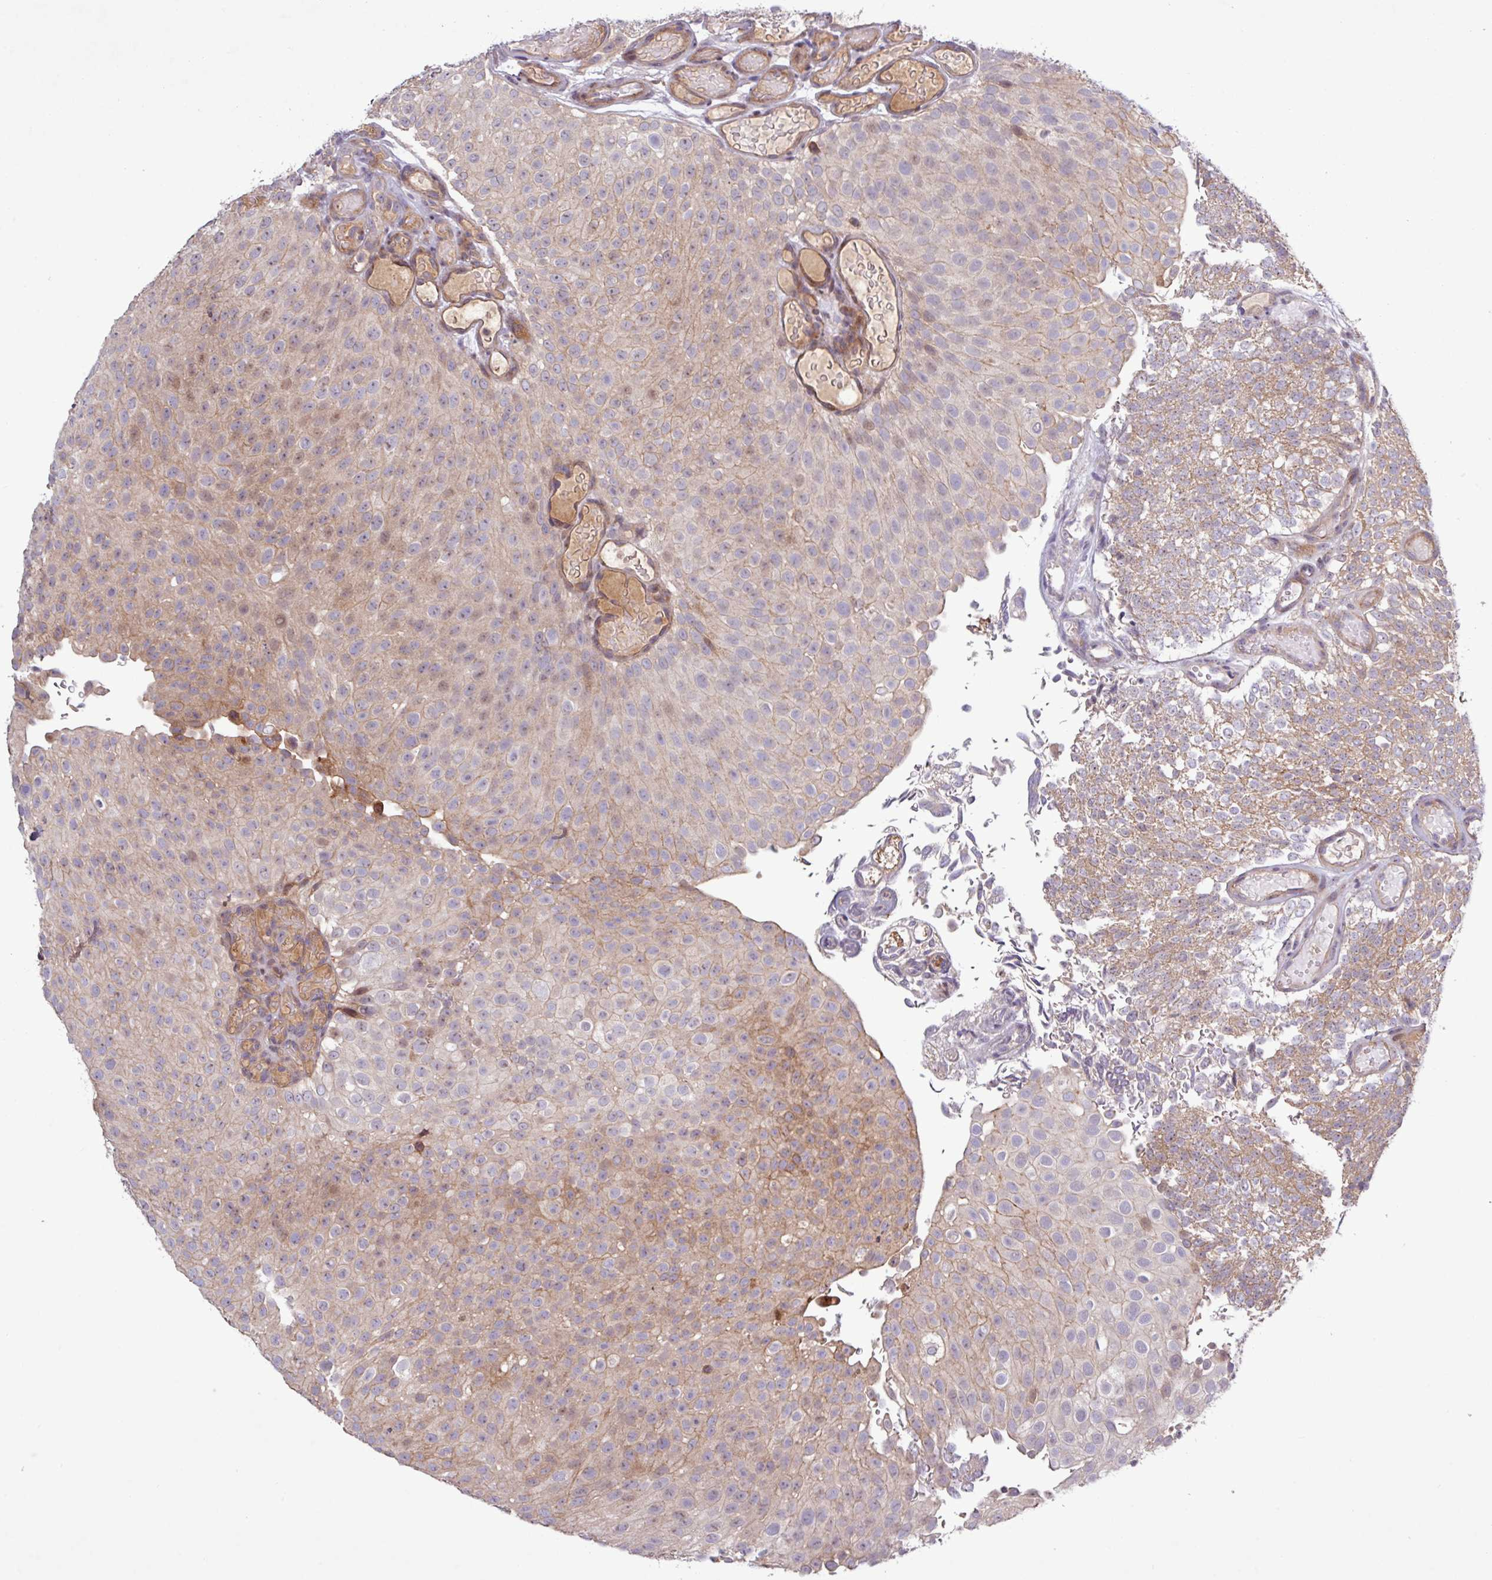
{"staining": {"intensity": "moderate", "quantity": ">75%", "location": "cytoplasmic/membranous"}, "tissue": "urothelial cancer", "cell_type": "Tumor cells", "image_type": "cancer", "snomed": [{"axis": "morphology", "description": "Urothelial carcinoma, Low grade"}, {"axis": "topography", "description": "Urinary bladder"}], "caption": "There is medium levels of moderate cytoplasmic/membranous positivity in tumor cells of urothelial cancer, as demonstrated by immunohistochemical staining (brown color).", "gene": "TNFSF12", "patient": {"sex": "male", "age": 78}}